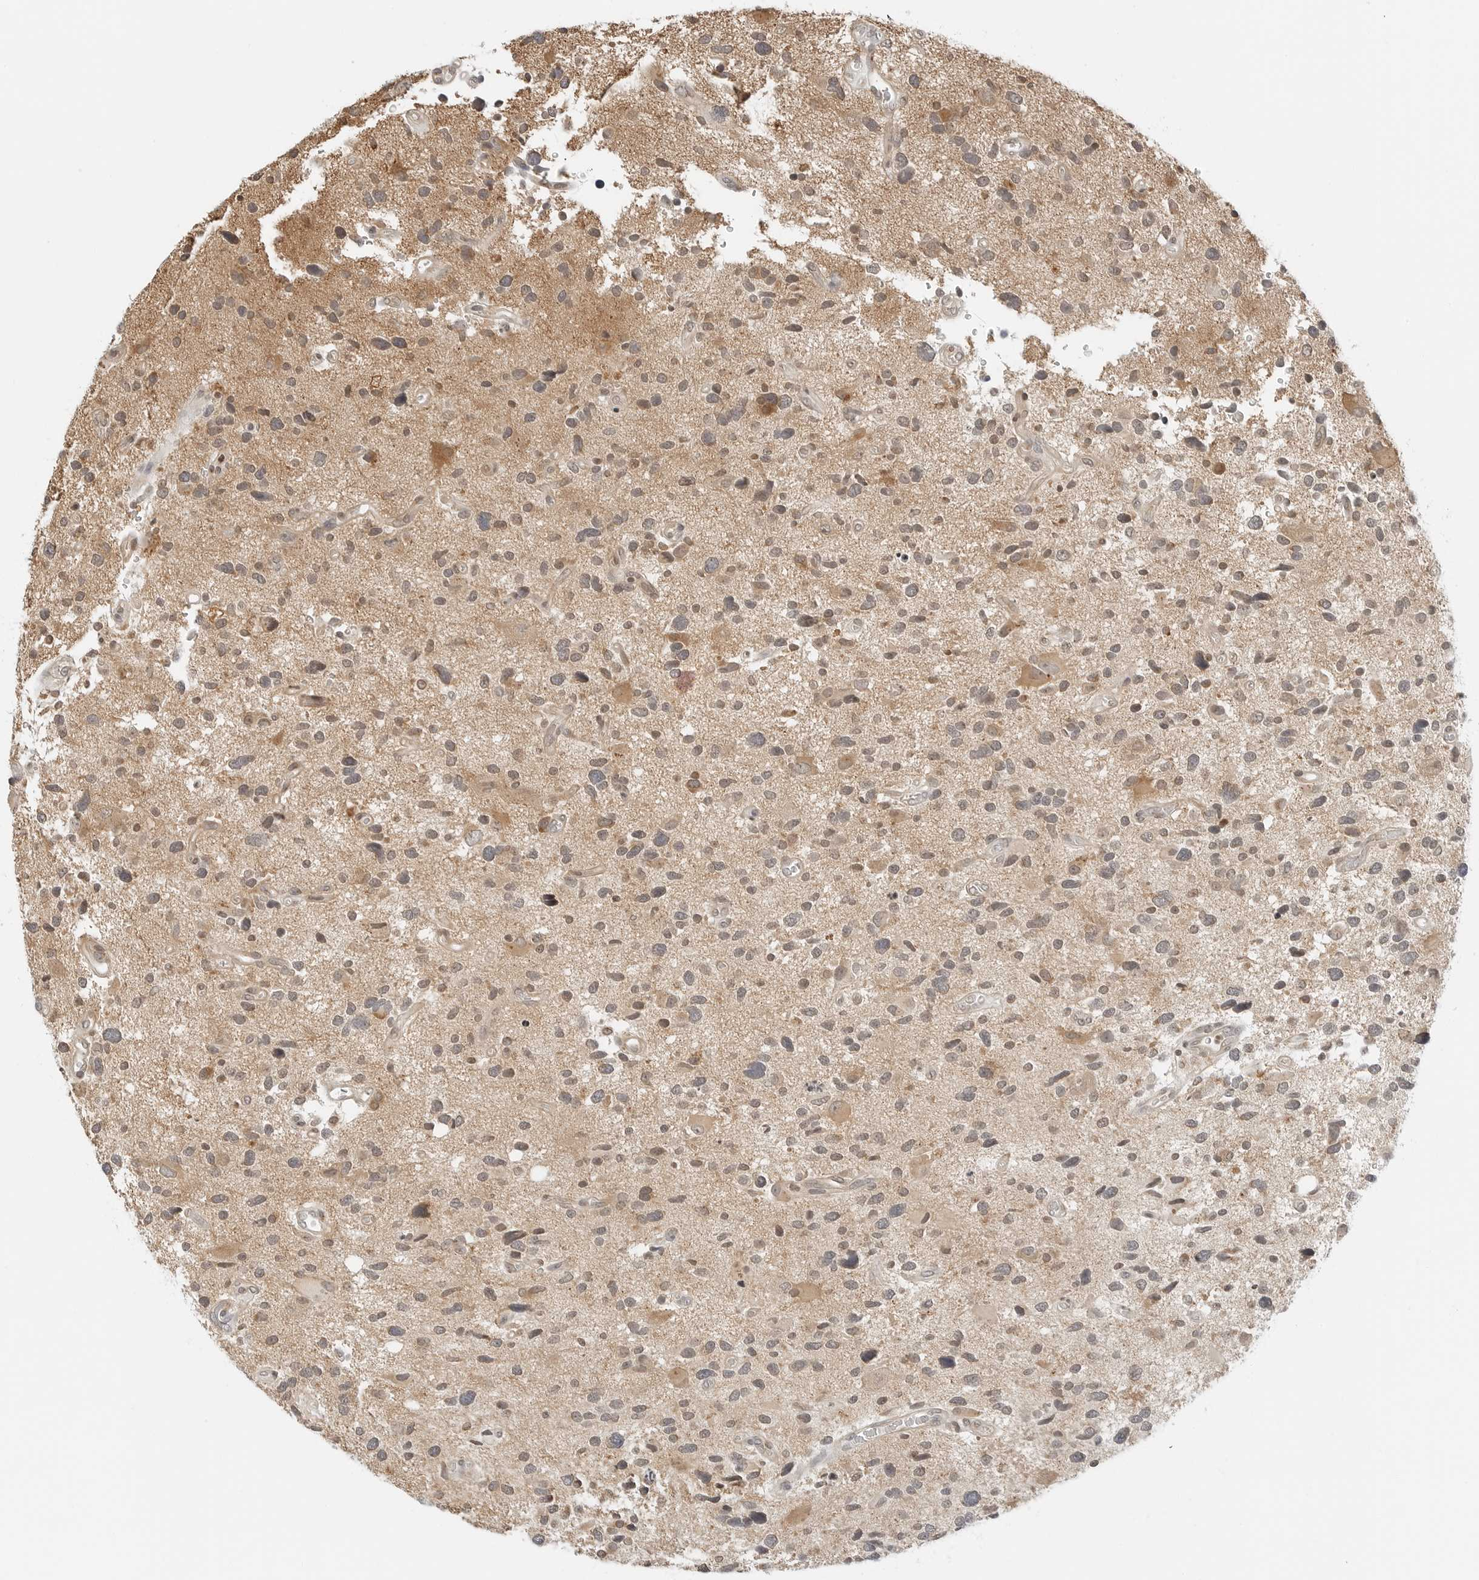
{"staining": {"intensity": "moderate", "quantity": "<25%", "location": "cytoplasmic/membranous"}, "tissue": "glioma", "cell_type": "Tumor cells", "image_type": "cancer", "snomed": [{"axis": "morphology", "description": "Glioma, malignant, High grade"}, {"axis": "topography", "description": "Brain"}], "caption": "Immunohistochemical staining of malignant glioma (high-grade) demonstrates low levels of moderate cytoplasmic/membranous protein positivity in approximately <25% of tumor cells.", "gene": "IQCC", "patient": {"sex": "male", "age": 33}}